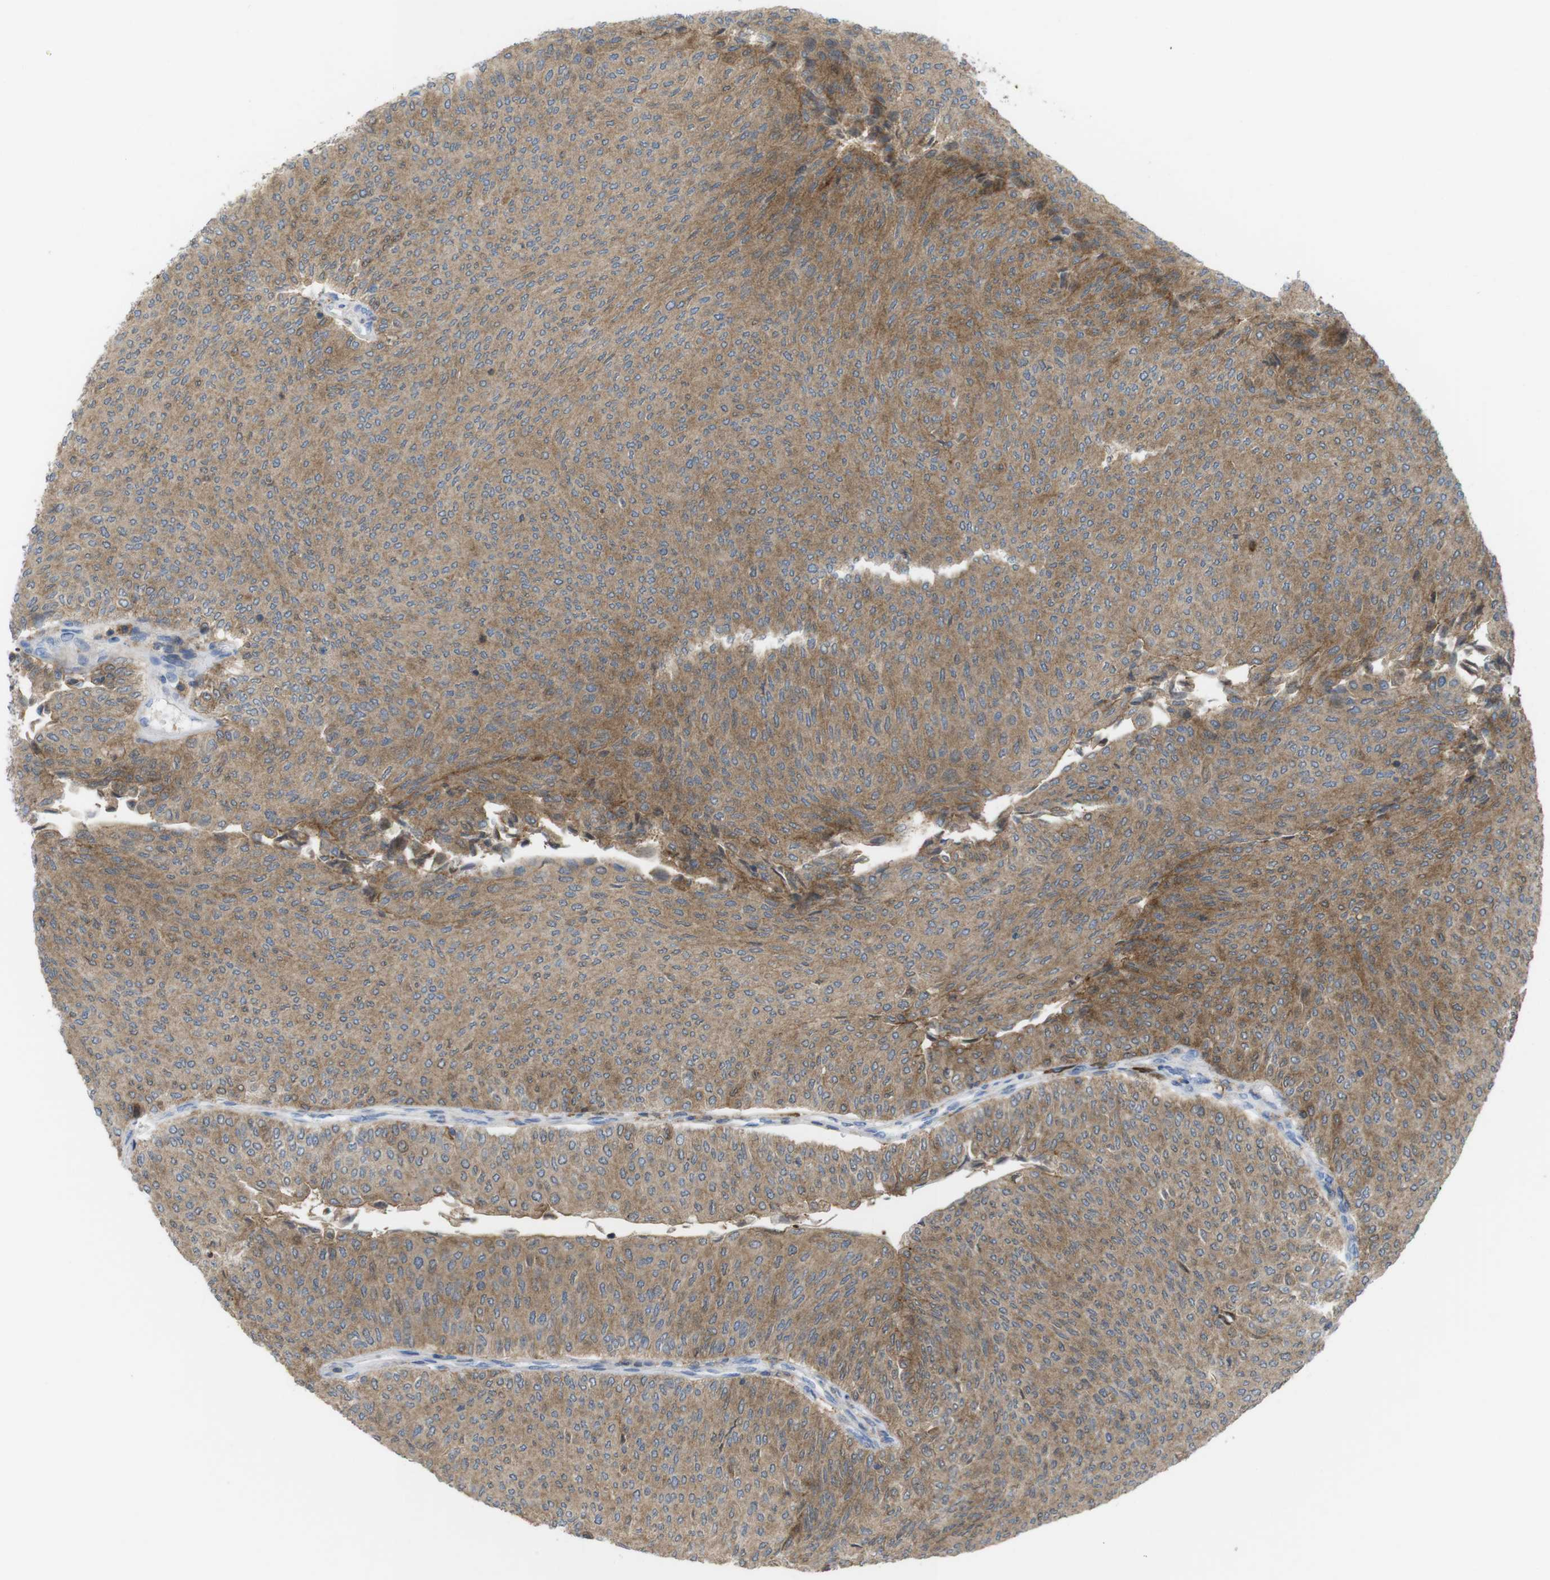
{"staining": {"intensity": "moderate", "quantity": ">75%", "location": "cytoplasmic/membranous"}, "tissue": "urothelial cancer", "cell_type": "Tumor cells", "image_type": "cancer", "snomed": [{"axis": "morphology", "description": "Urothelial carcinoma, Low grade"}, {"axis": "topography", "description": "Urinary bladder"}], "caption": "Immunohistochemical staining of human urothelial cancer reveals medium levels of moderate cytoplasmic/membranous positivity in approximately >75% of tumor cells.", "gene": "PRKCD", "patient": {"sex": "male", "age": 78}}